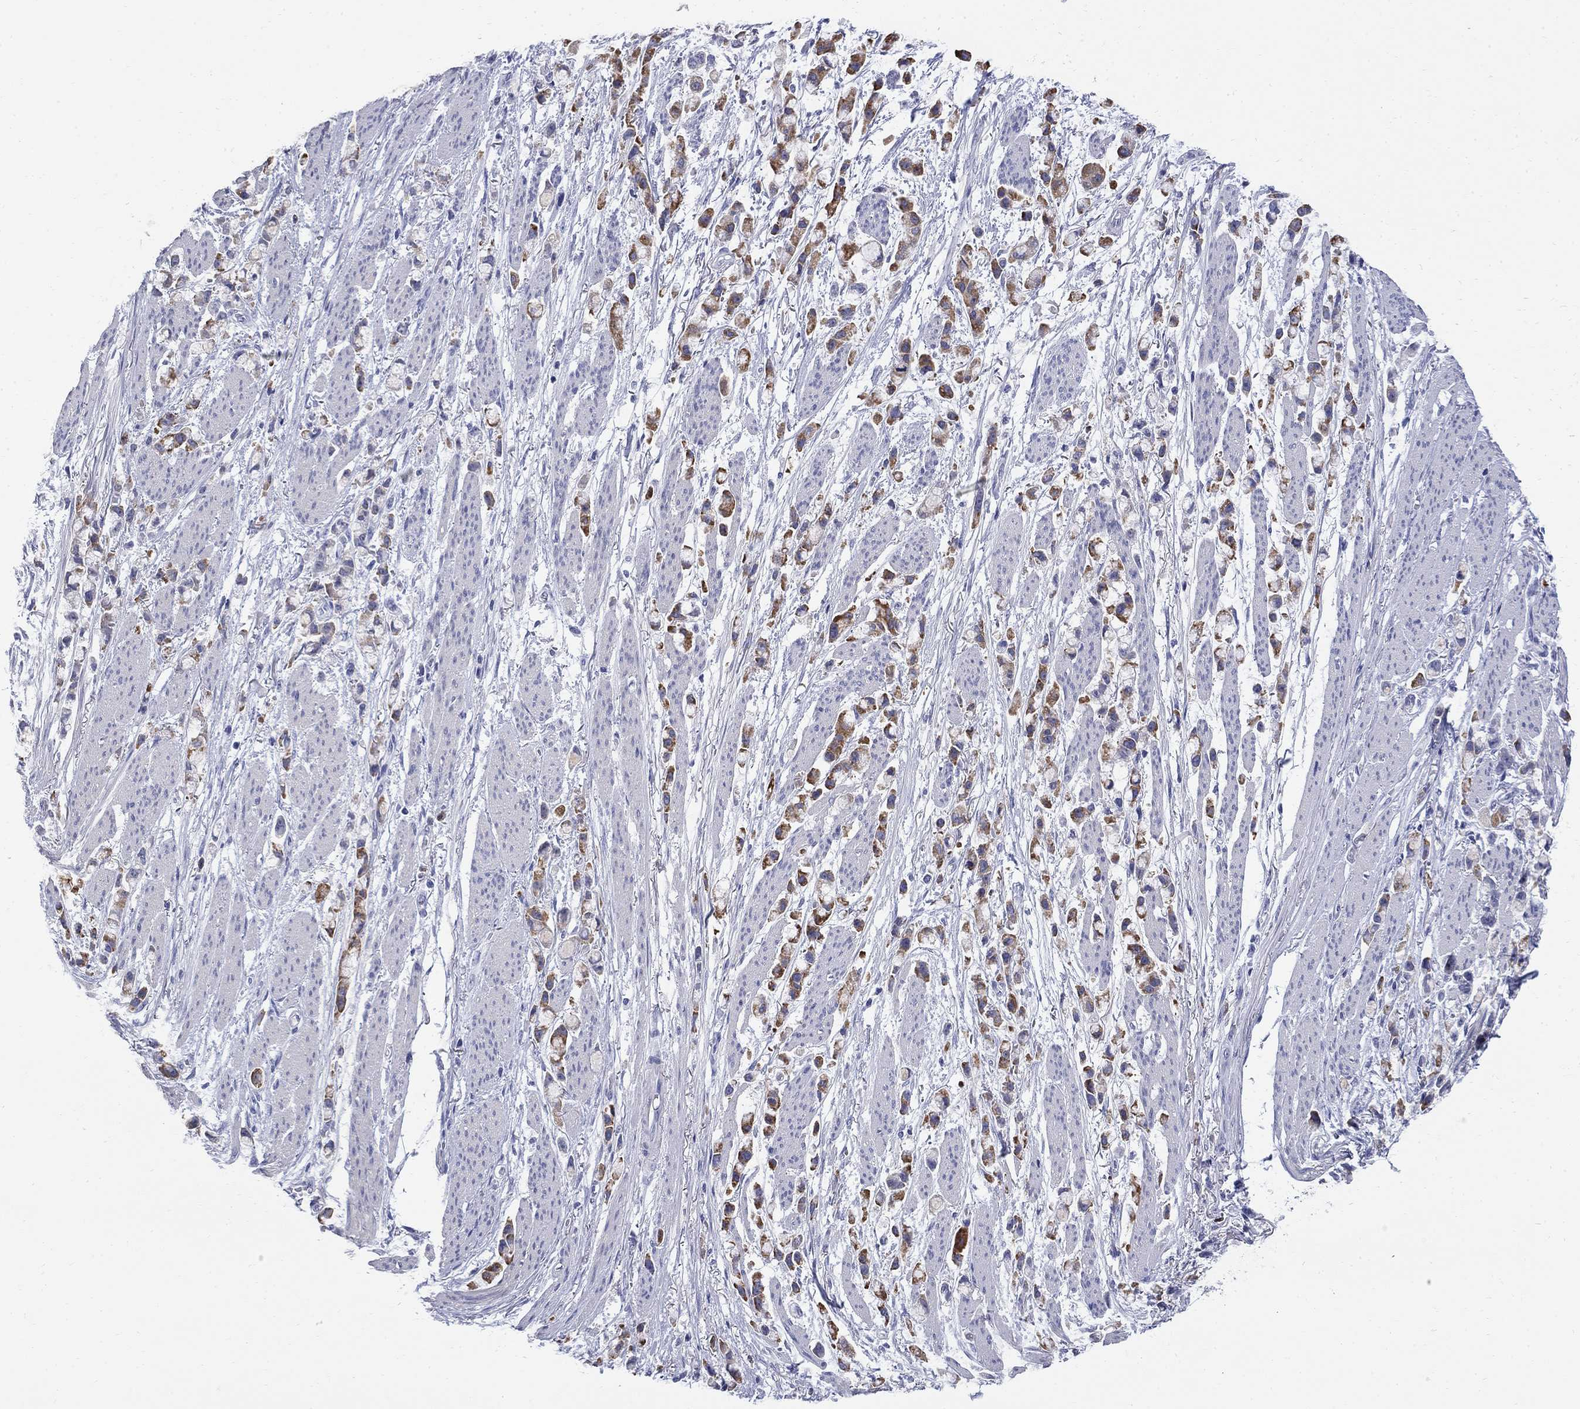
{"staining": {"intensity": "strong", "quantity": "25%-75%", "location": "cytoplasmic/membranous"}, "tissue": "stomach cancer", "cell_type": "Tumor cells", "image_type": "cancer", "snomed": [{"axis": "morphology", "description": "Adenocarcinoma, NOS"}, {"axis": "topography", "description": "Stomach"}], "caption": "An image of adenocarcinoma (stomach) stained for a protein reveals strong cytoplasmic/membranous brown staining in tumor cells.", "gene": "SERPINB2", "patient": {"sex": "female", "age": 81}}